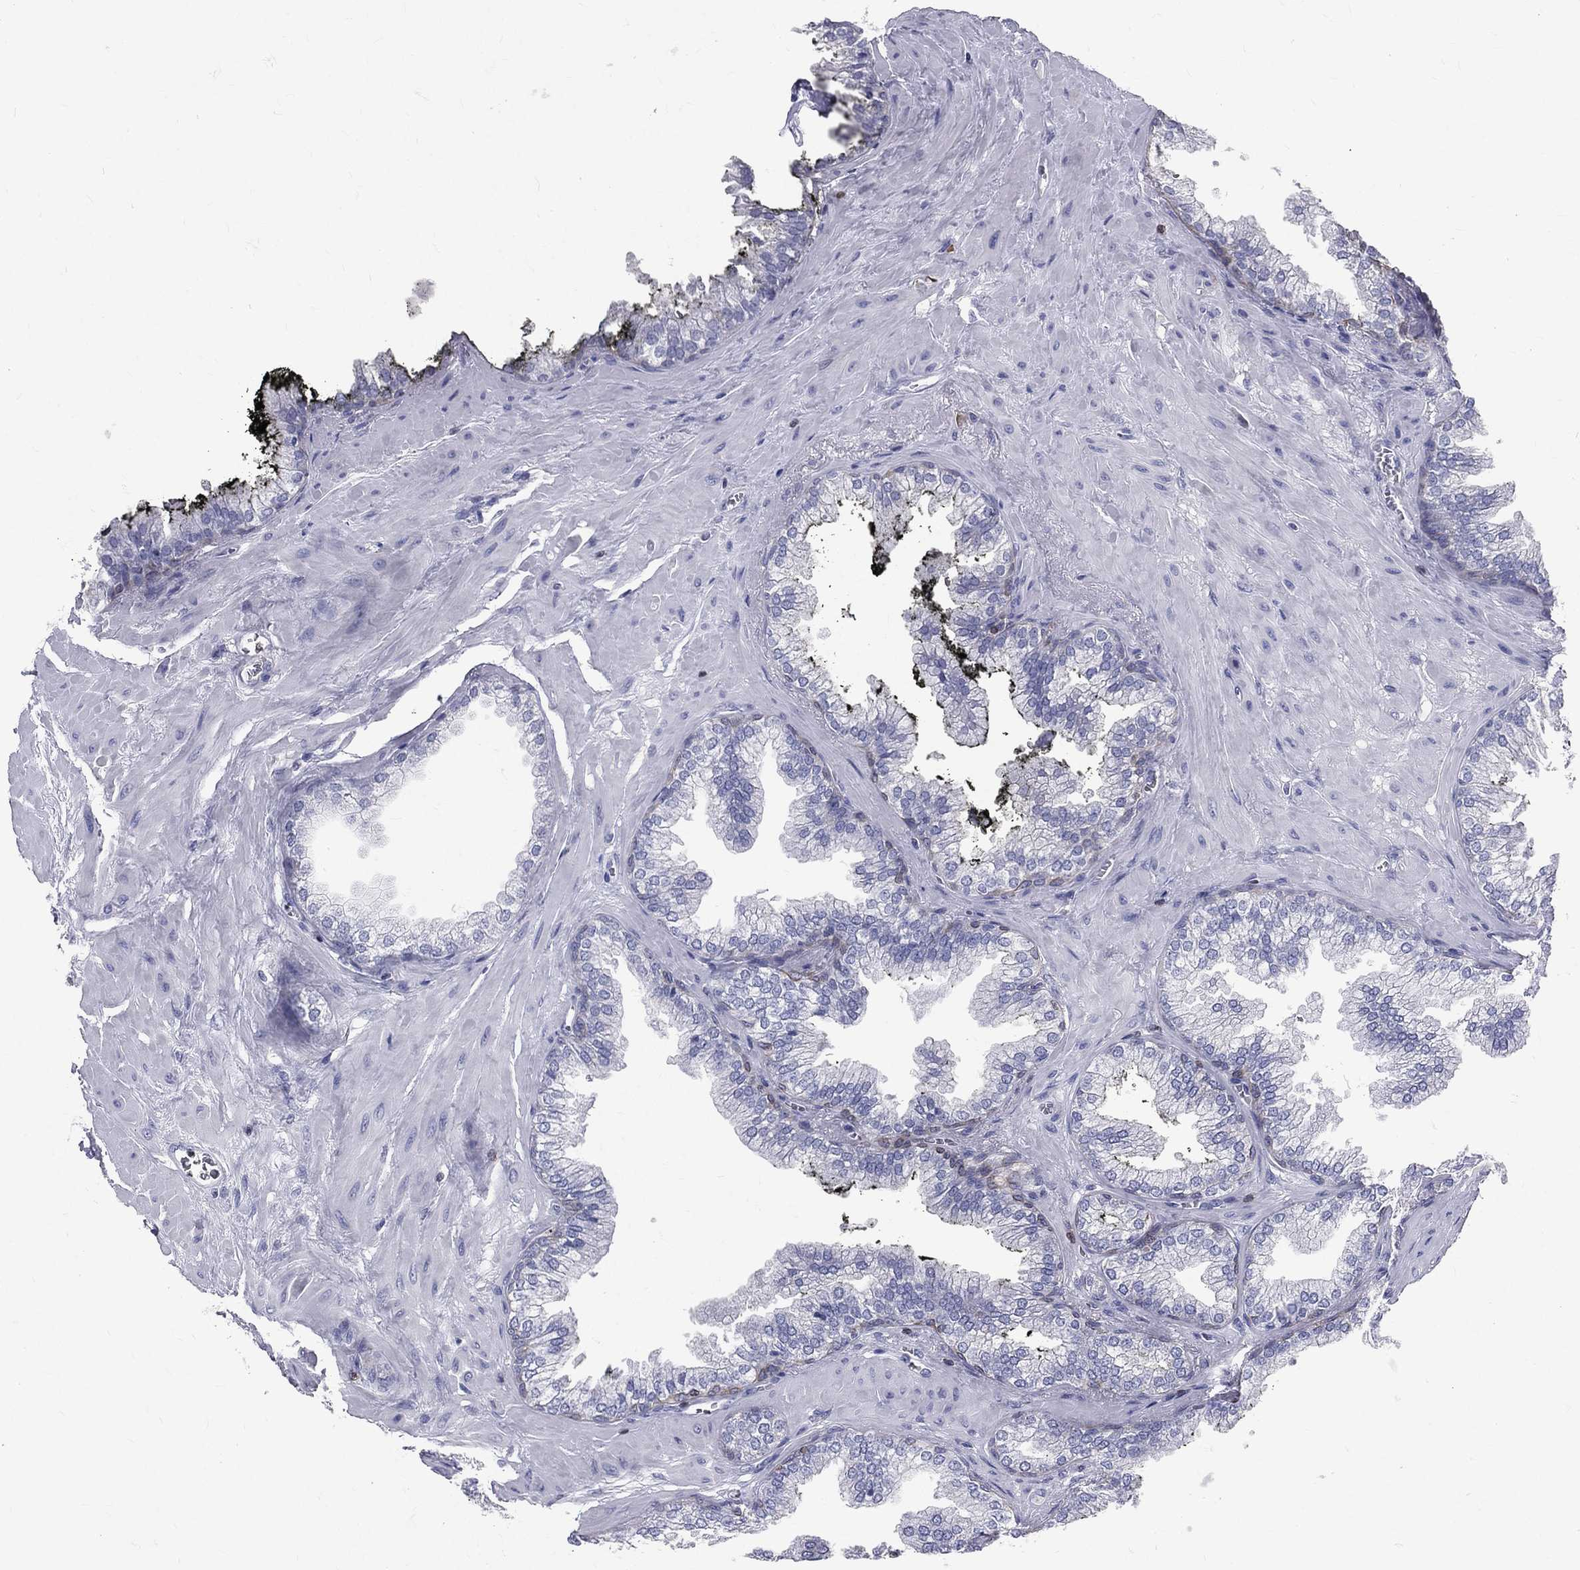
{"staining": {"intensity": "negative", "quantity": "none", "location": "none"}, "tissue": "prostate cancer", "cell_type": "Tumor cells", "image_type": "cancer", "snomed": [{"axis": "morphology", "description": "Adenocarcinoma, Low grade"}, {"axis": "topography", "description": "Prostate"}], "caption": "Histopathology image shows no significant protein staining in tumor cells of prostate cancer.", "gene": "CTSW", "patient": {"sex": "male", "age": 72}}